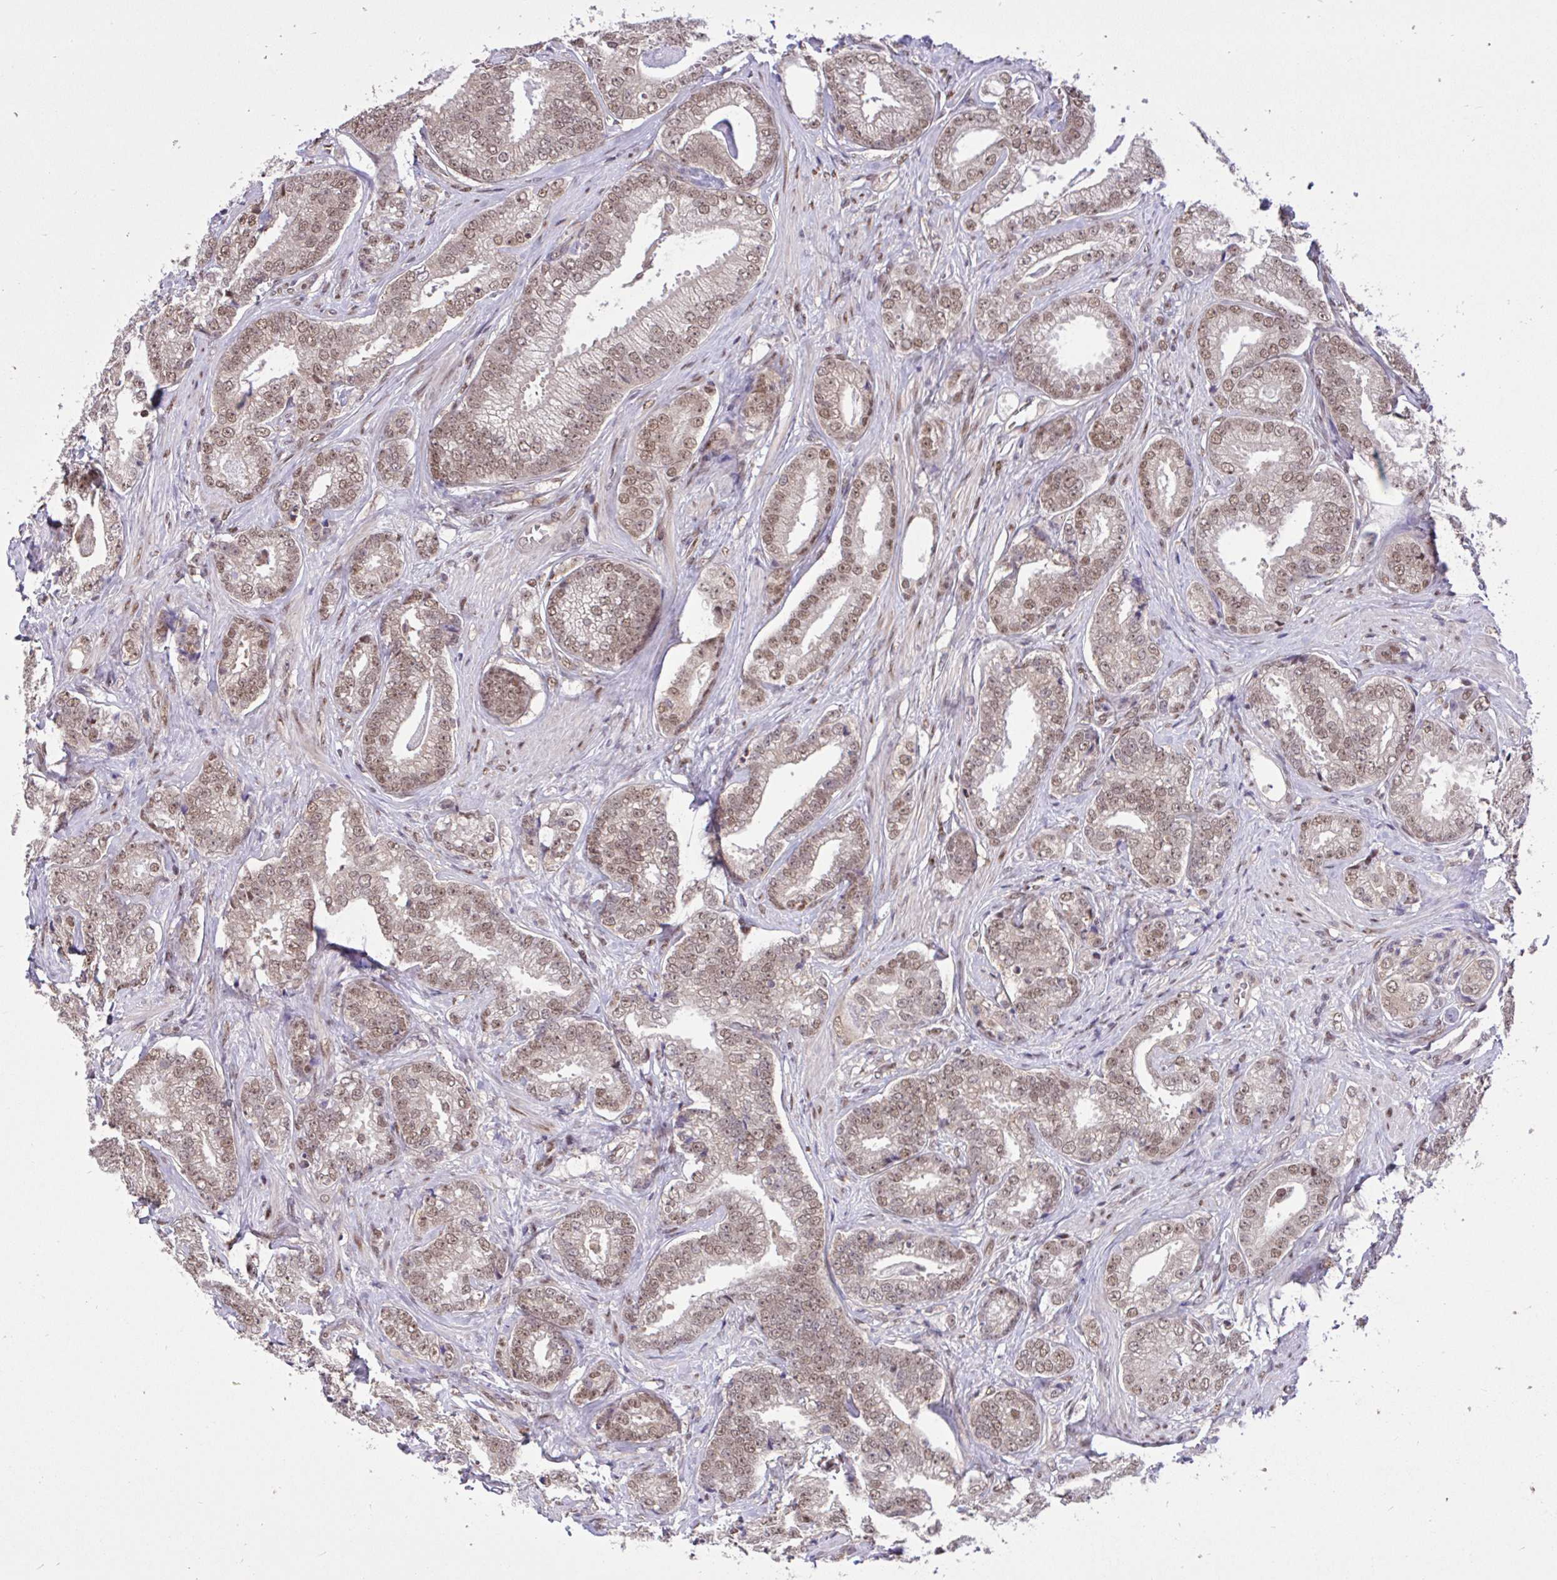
{"staining": {"intensity": "weak", "quantity": ">75%", "location": "nuclear"}, "tissue": "prostate cancer", "cell_type": "Tumor cells", "image_type": "cancer", "snomed": [{"axis": "morphology", "description": "Adenocarcinoma, Low grade"}, {"axis": "topography", "description": "Prostate"}], "caption": "Approximately >75% of tumor cells in human prostate cancer exhibit weak nuclear protein expression as visualized by brown immunohistochemical staining.", "gene": "GLIS3", "patient": {"sex": "male", "age": 63}}